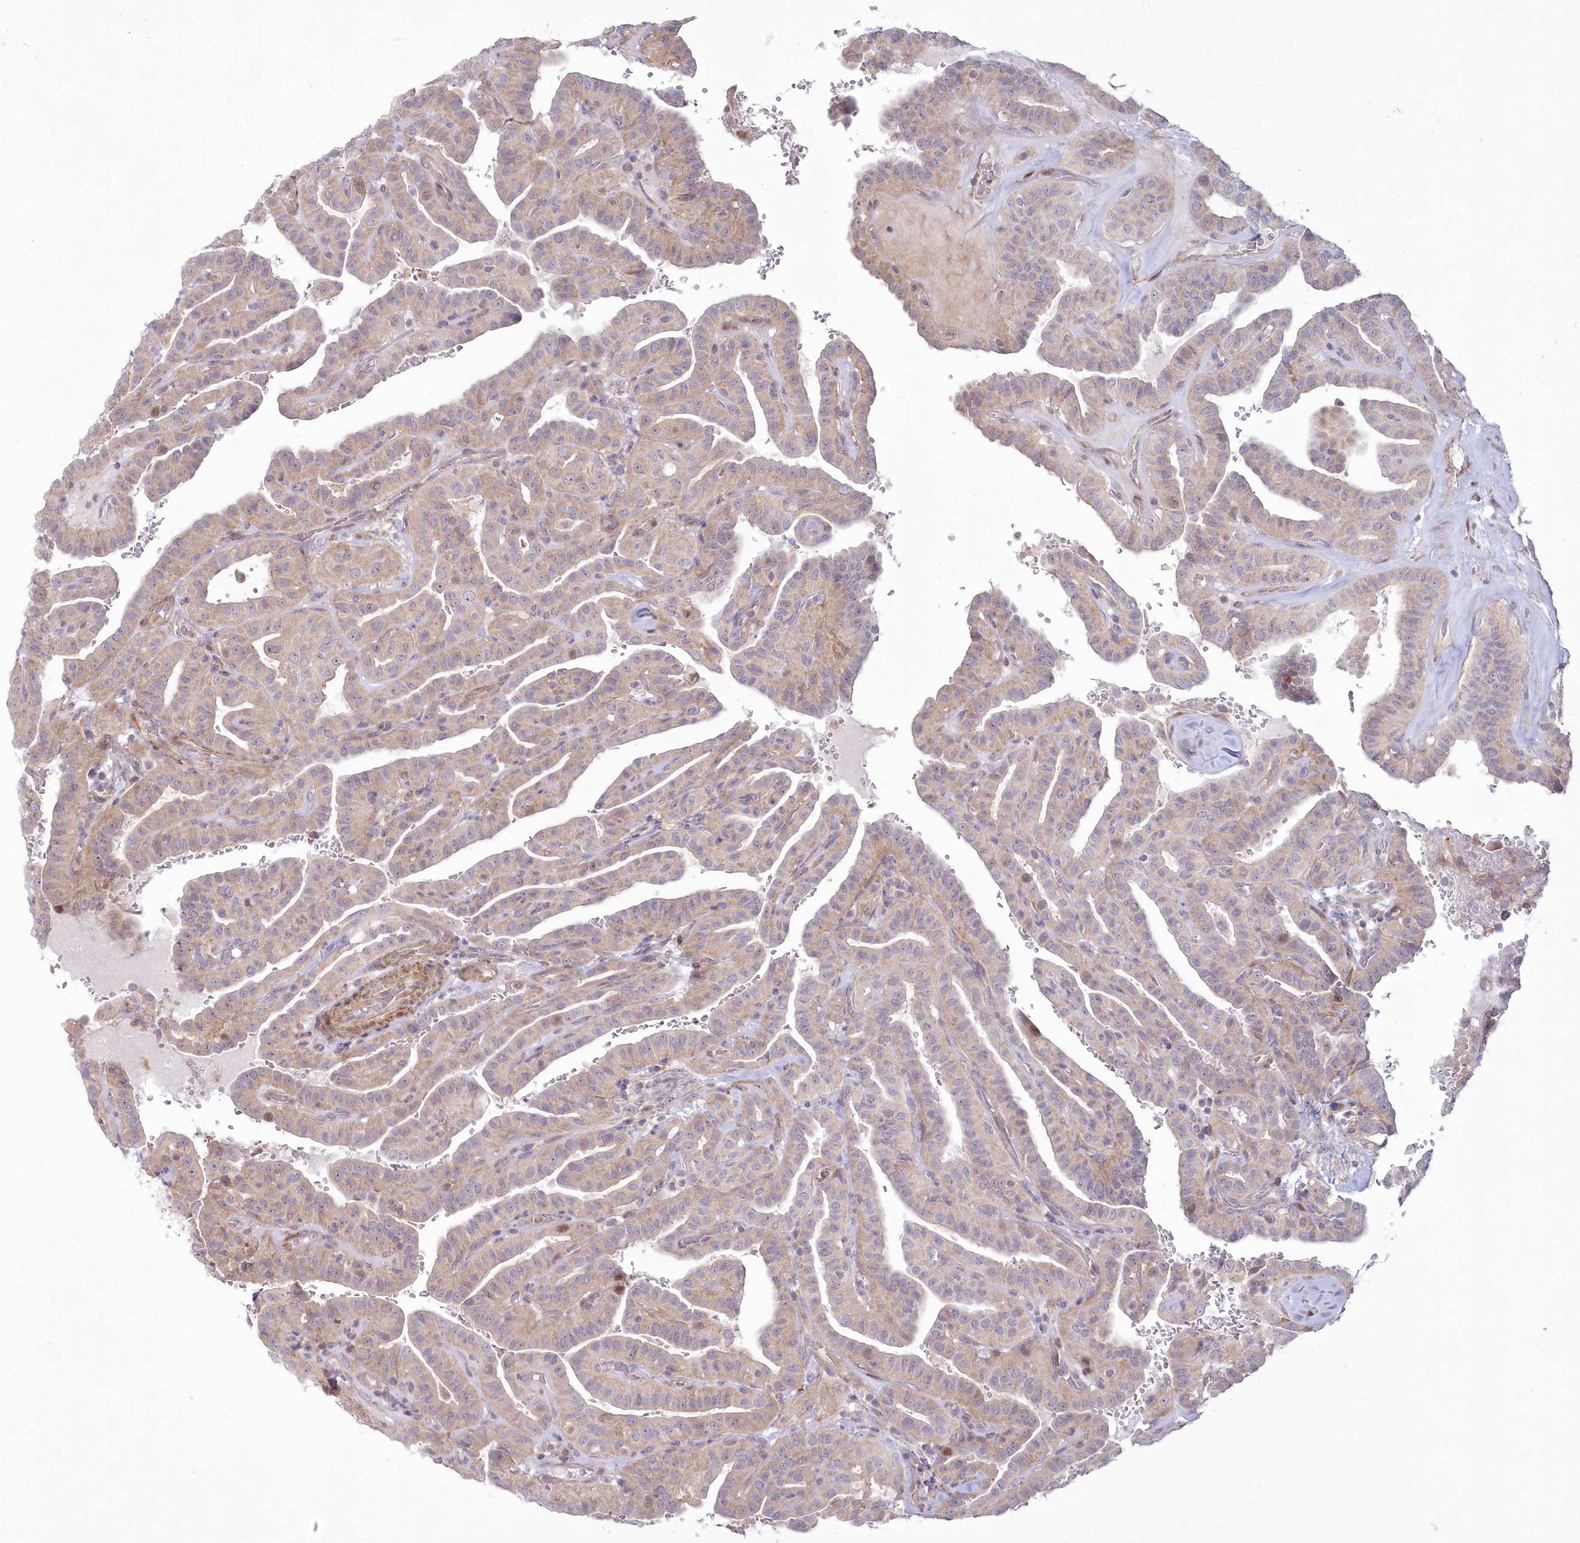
{"staining": {"intensity": "weak", "quantity": ">75%", "location": "cytoplasmic/membranous"}, "tissue": "thyroid cancer", "cell_type": "Tumor cells", "image_type": "cancer", "snomed": [{"axis": "morphology", "description": "Papillary adenocarcinoma, NOS"}, {"axis": "topography", "description": "Thyroid gland"}], "caption": "A low amount of weak cytoplasmic/membranous positivity is identified in approximately >75% of tumor cells in papillary adenocarcinoma (thyroid) tissue.", "gene": "MTG1", "patient": {"sex": "male", "age": 77}}